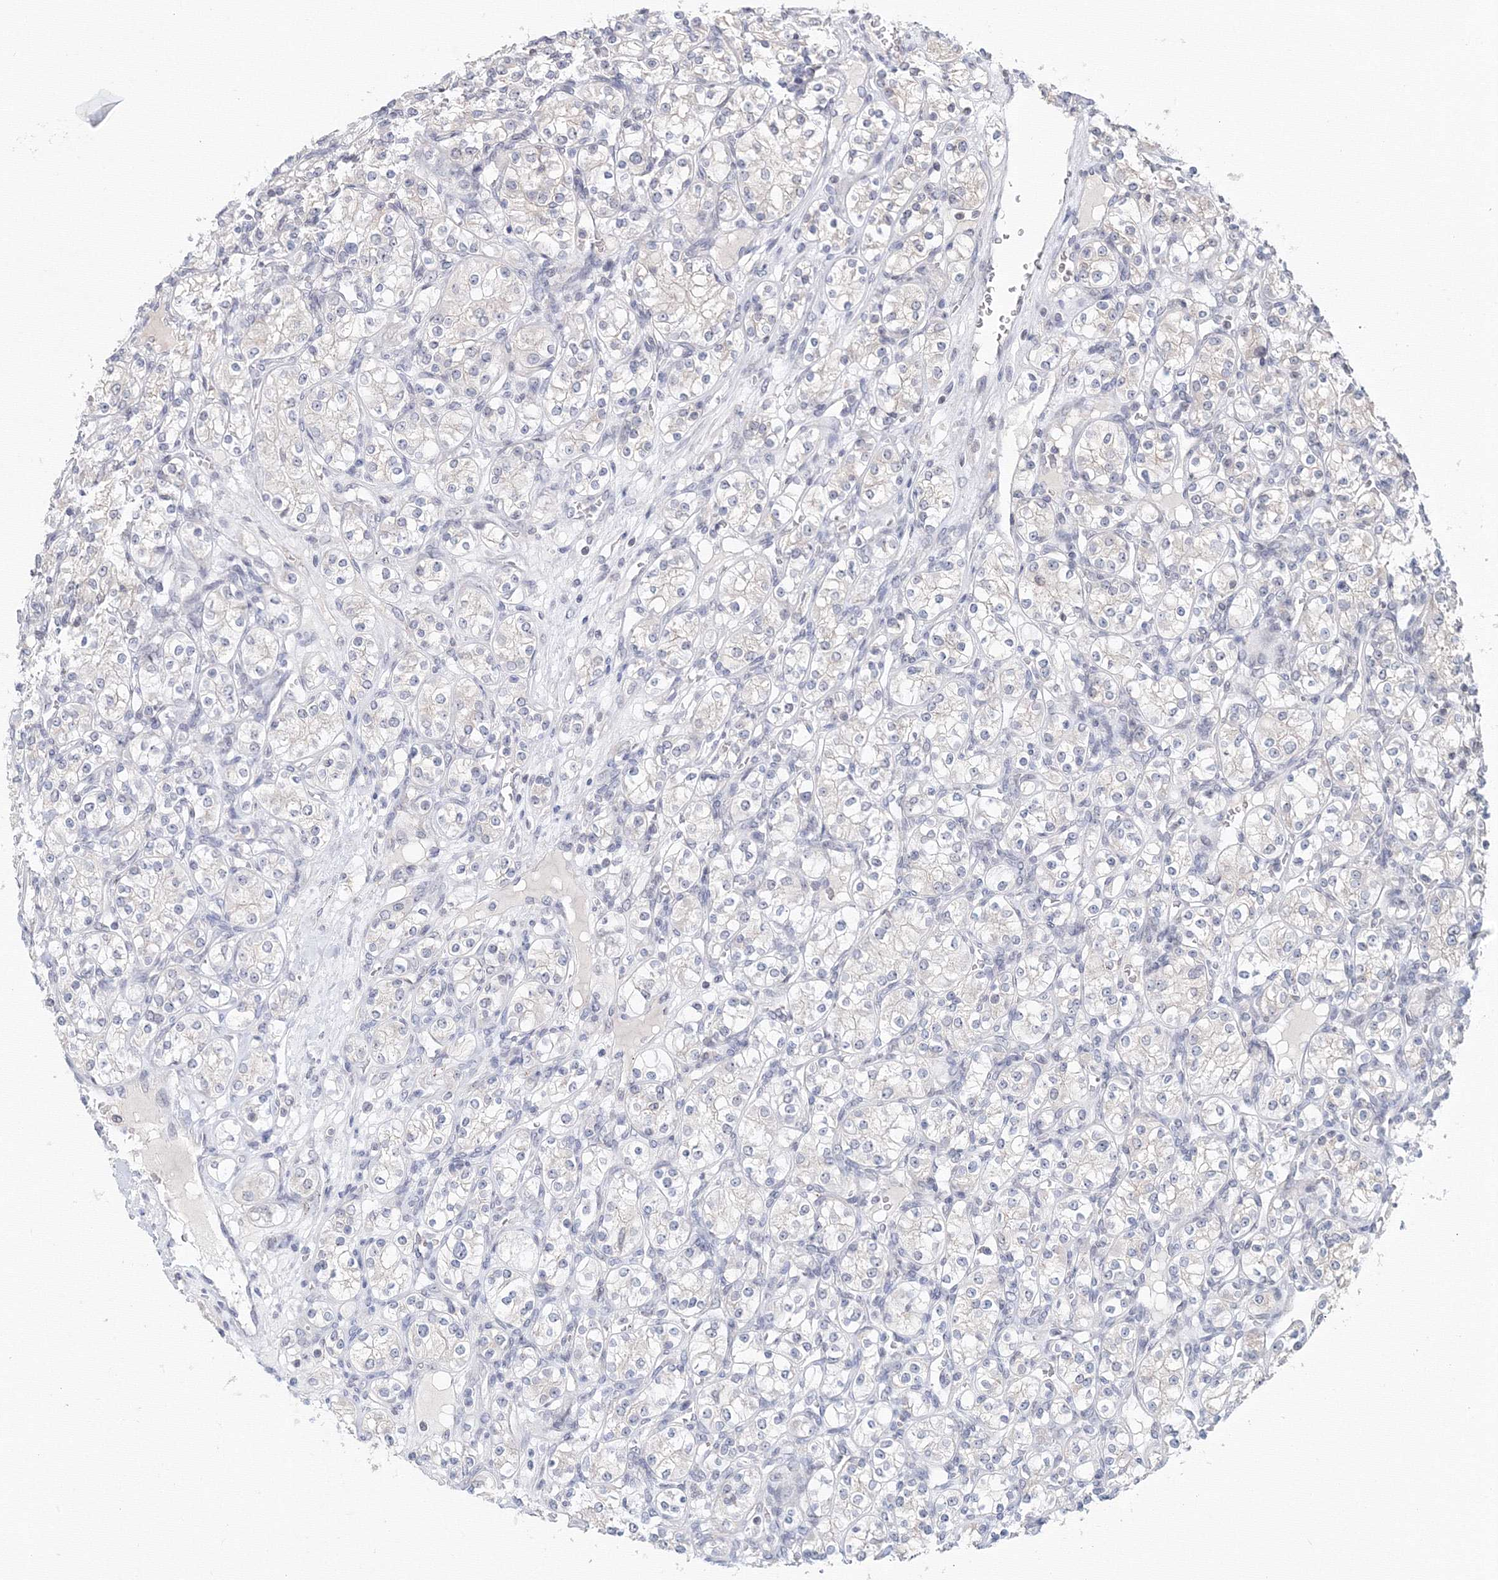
{"staining": {"intensity": "negative", "quantity": "none", "location": "none"}, "tissue": "renal cancer", "cell_type": "Tumor cells", "image_type": "cancer", "snomed": [{"axis": "morphology", "description": "Adenocarcinoma, NOS"}, {"axis": "topography", "description": "Kidney"}], "caption": "Renal cancer was stained to show a protein in brown. There is no significant positivity in tumor cells. (Stains: DAB immunohistochemistry (IHC) with hematoxylin counter stain, Microscopy: brightfield microscopy at high magnification).", "gene": "SLC7A7", "patient": {"sex": "male", "age": 77}}